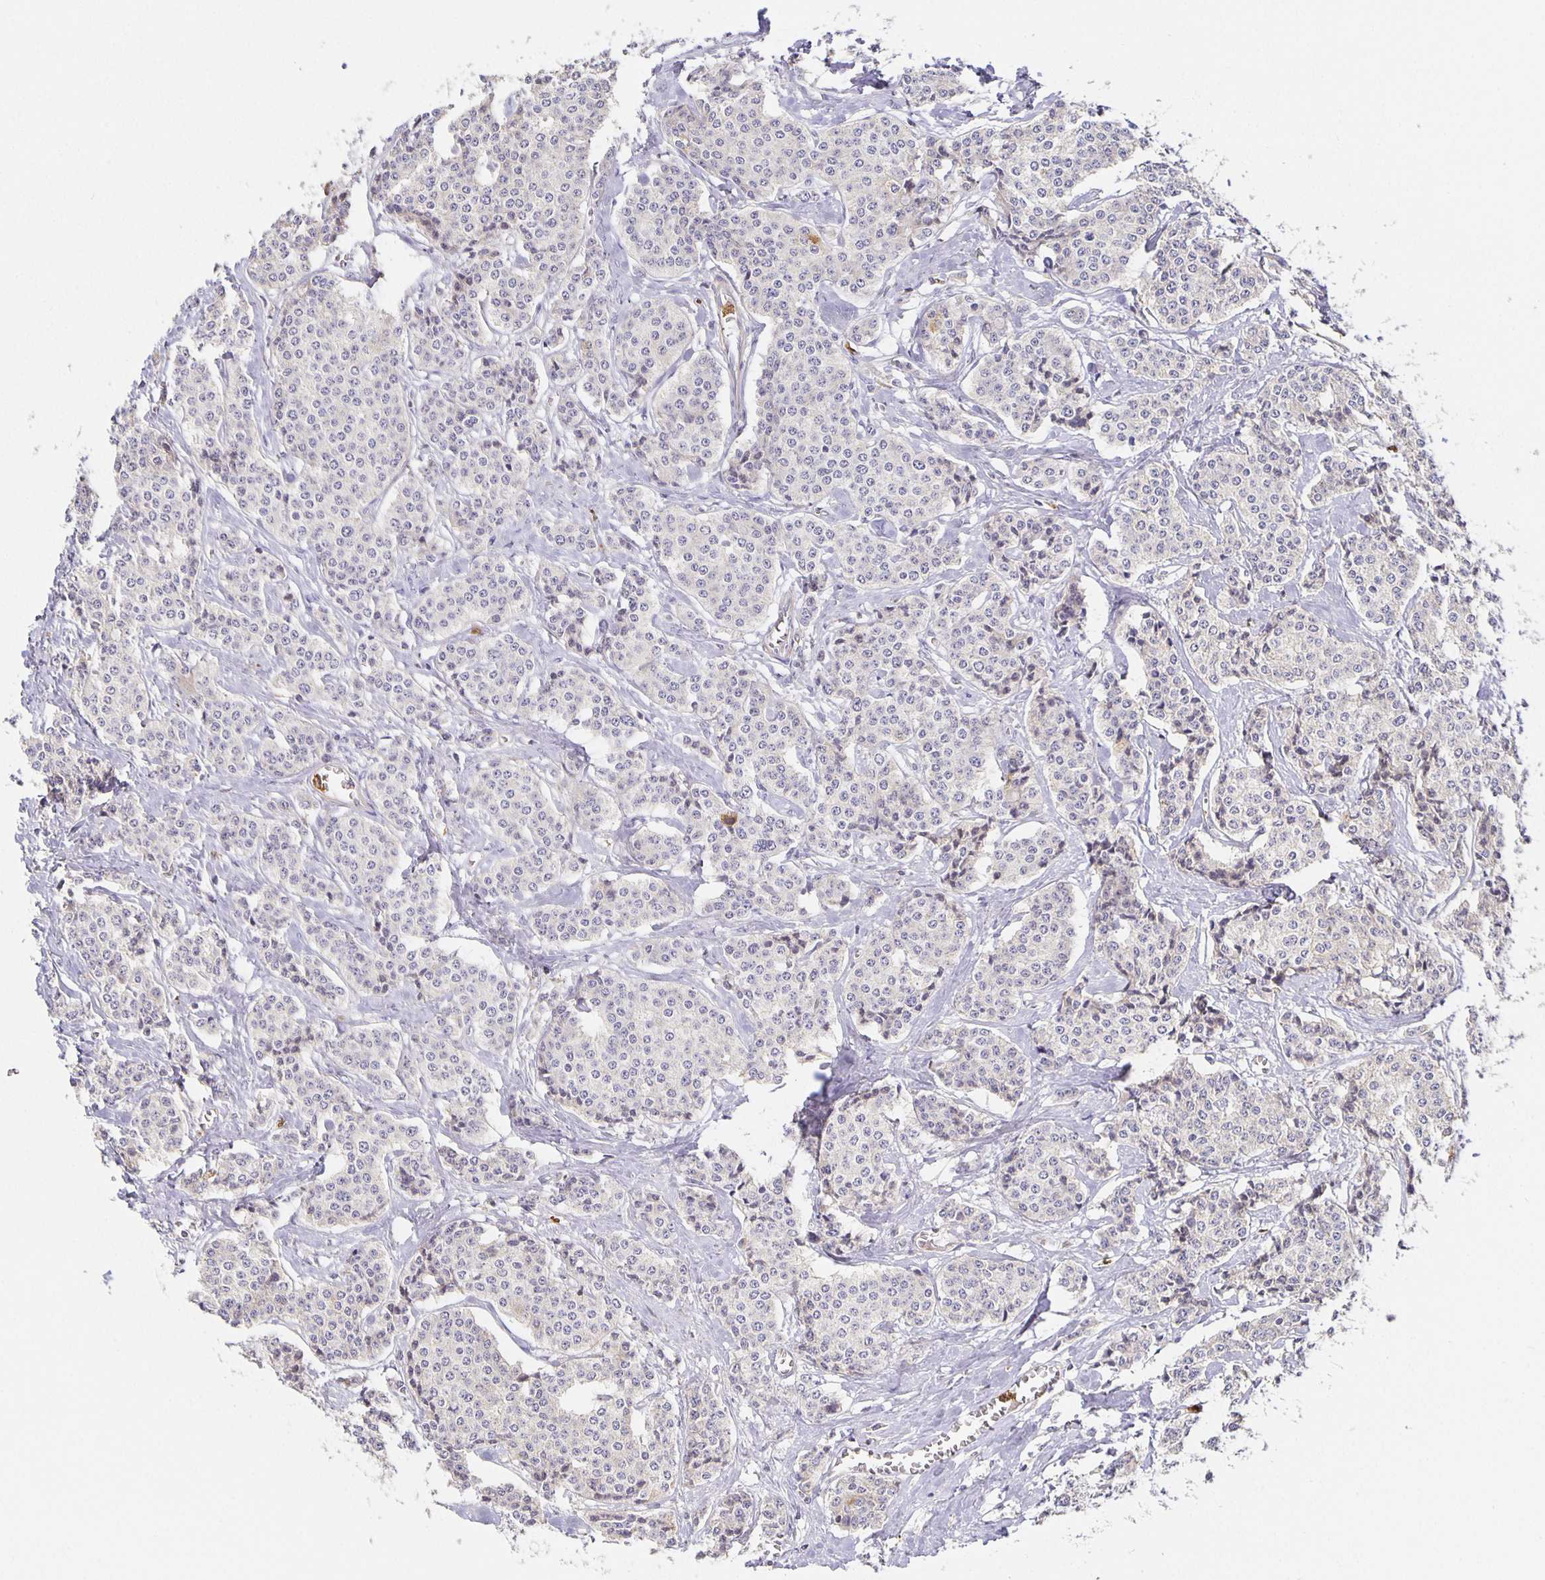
{"staining": {"intensity": "negative", "quantity": "none", "location": "none"}, "tissue": "carcinoid", "cell_type": "Tumor cells", "image_type": "cancer", "snomed": [{"axis": "morphology", "description": "Carcinoid, malignant, NOS"}, {"axis": "topography", "description": "Small intestine"}], "caption": "Immunohistochemistry (IHC) image of human carcinoid stained for a protein (brown), which demonstrates no staining in tumor cells.", "gene": "FLRT3", "patient": {"sex": "female", "age": 64}}